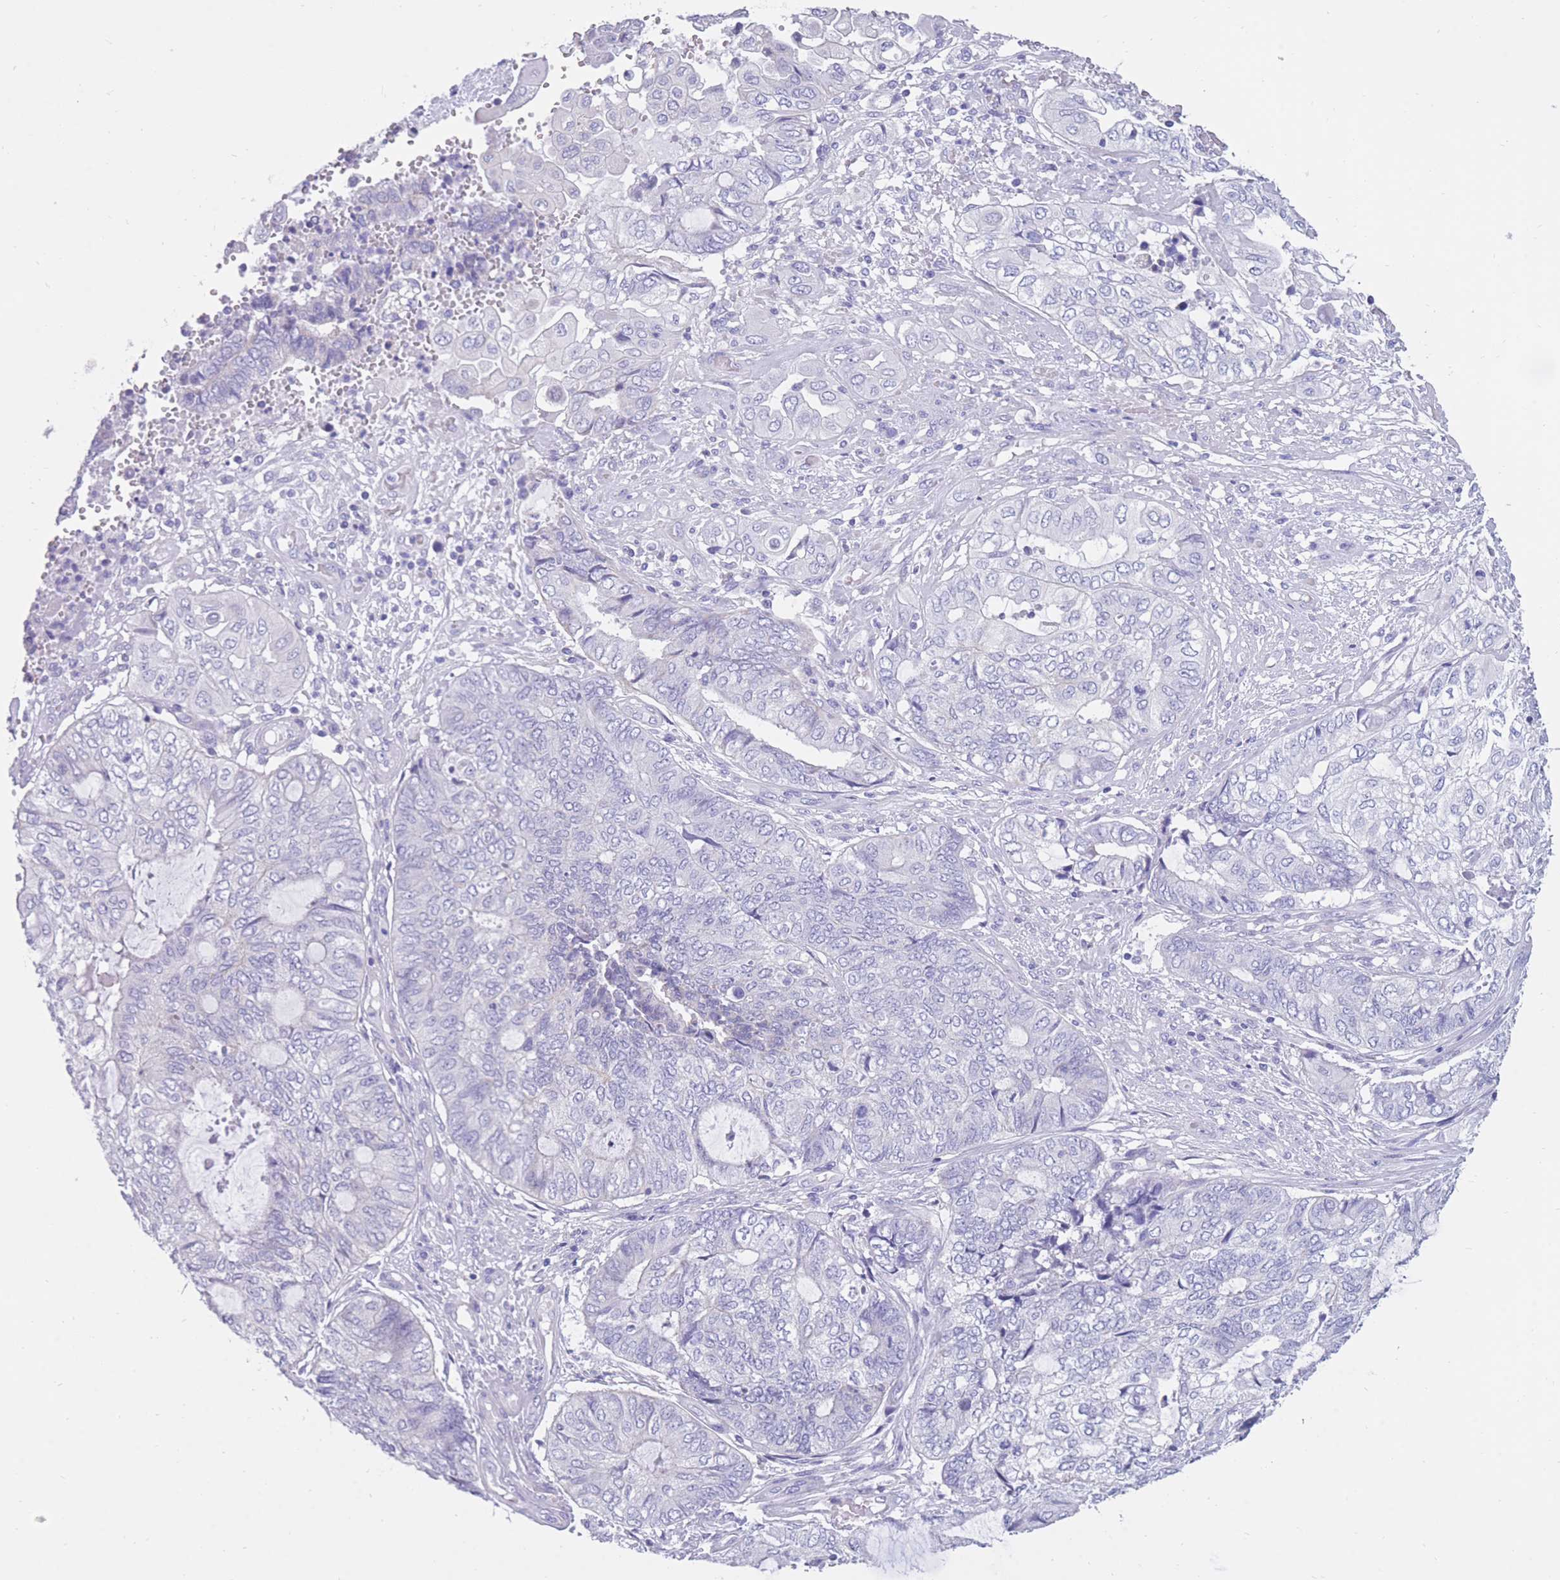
{"staining": {"intensity": "negative", "quantity": "none", "location": "none"}, "tissue": "endometrial cancer", "cell_type": "Tumor cells", "image_type": "cancer", "snomed": [{"axis": "morphology", "description": "Adenocarcinoma, NOS"}, {"axis": "topography", "description": "Uterus"}, {"axis": "topography", "description": "Endometrium"}], "caption": "The histopathology image demonstrates no staining of tumor cells in endometrial cancer (adenocarcinoma).", "gene": "INTS2", "patient": {"sex": "female", "age": 70}}